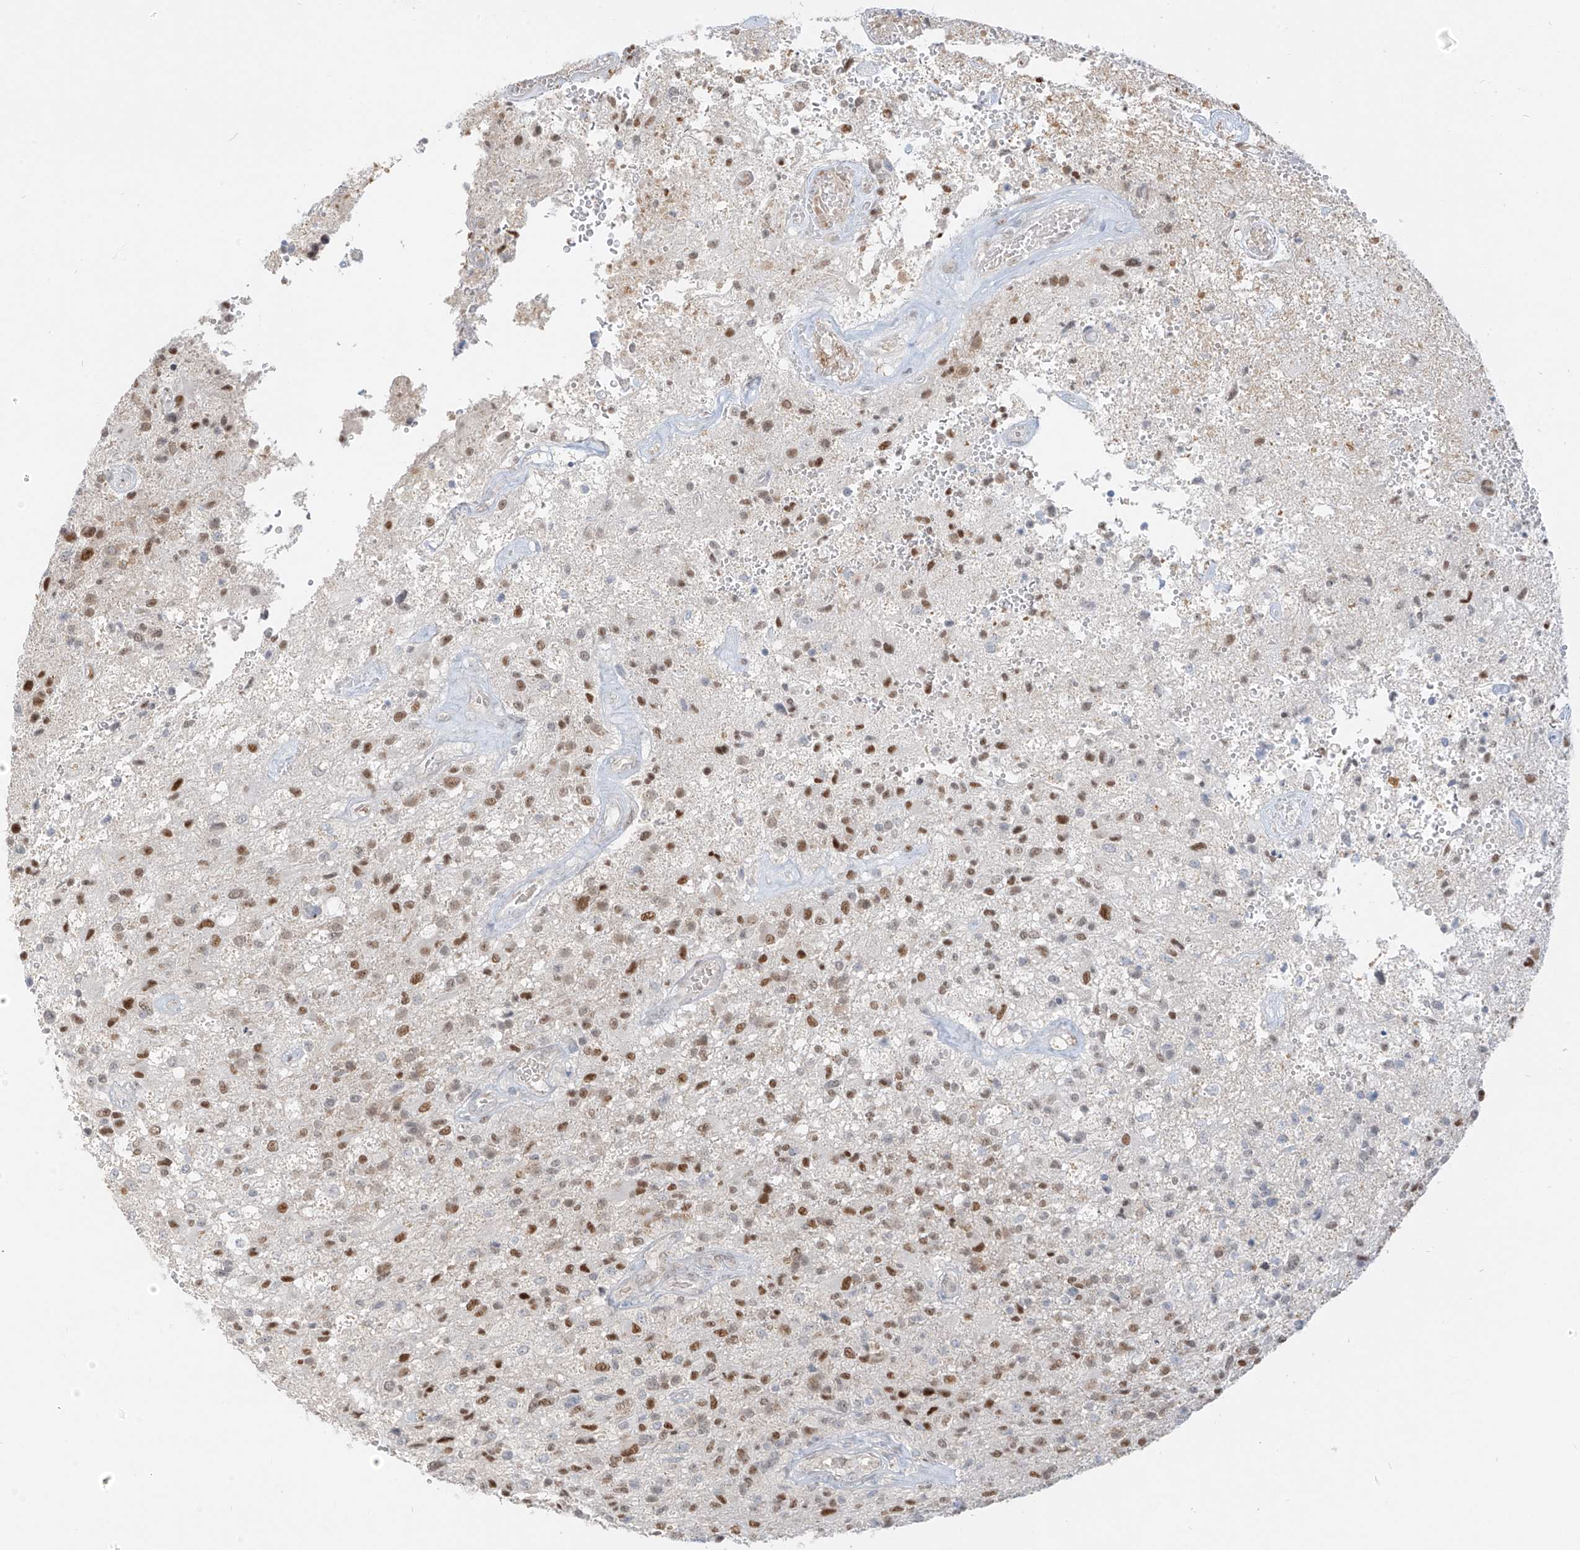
{"staining": {"intensity": "moderate", "quantity": "25%-75%", "location": "nuclear"}, "tissue": "glioma", "cell_type": "Tumor cells", "image_type": "cancer", "snomed": [{"axis": "morphology", "description": "Glioma, malignant, High grade"}, {"axis": "topography", "description": "Brain"}], "caption": "A medium amount of moderate nuclear positivity is present in approximately 25%-75% of tumor cells in malignant glioma (high-grade) tissue.", "gene": "ZNF774", "patient": {"sex": "male", "age": 72}}